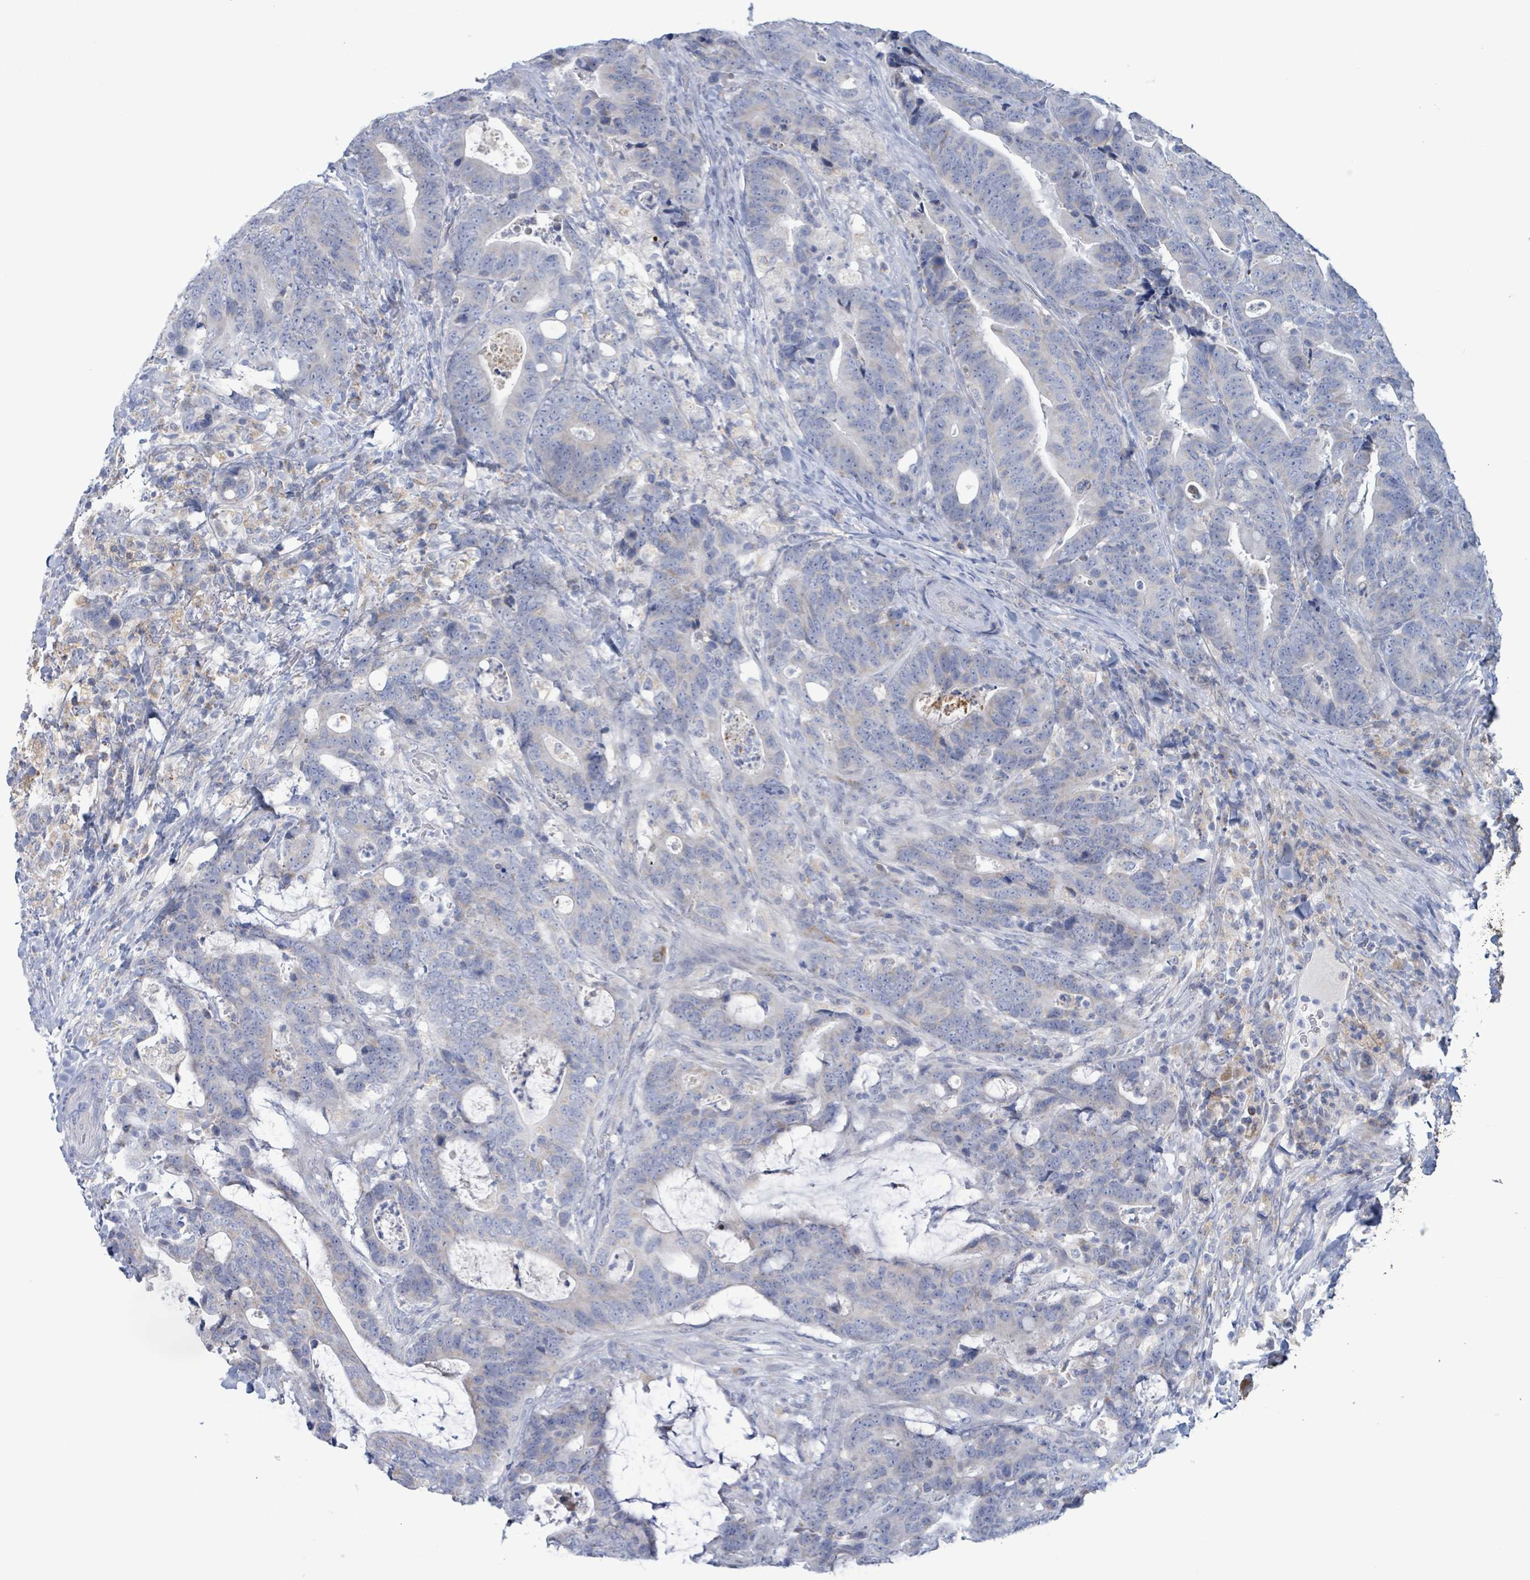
{"staining": {"intensity": "negative", "quantity": "none", "location": "none"}, "tissue": "colorectal cancer", "cell_type": "Tumor cells", "image_type": "cancer", "snomed": [{"axis": "morphology", "description": "Adenocarcinoma, NOS"}, {"axis": "topography", "description": "Colon"}], "caption": "The IHC photomicrograph has no significant positivity in tumor cells of colorectal cancer (adenocarcinoma) tissue.", "gene": "AKR1C4", "patient": {"sex": "female", "age": 82}}